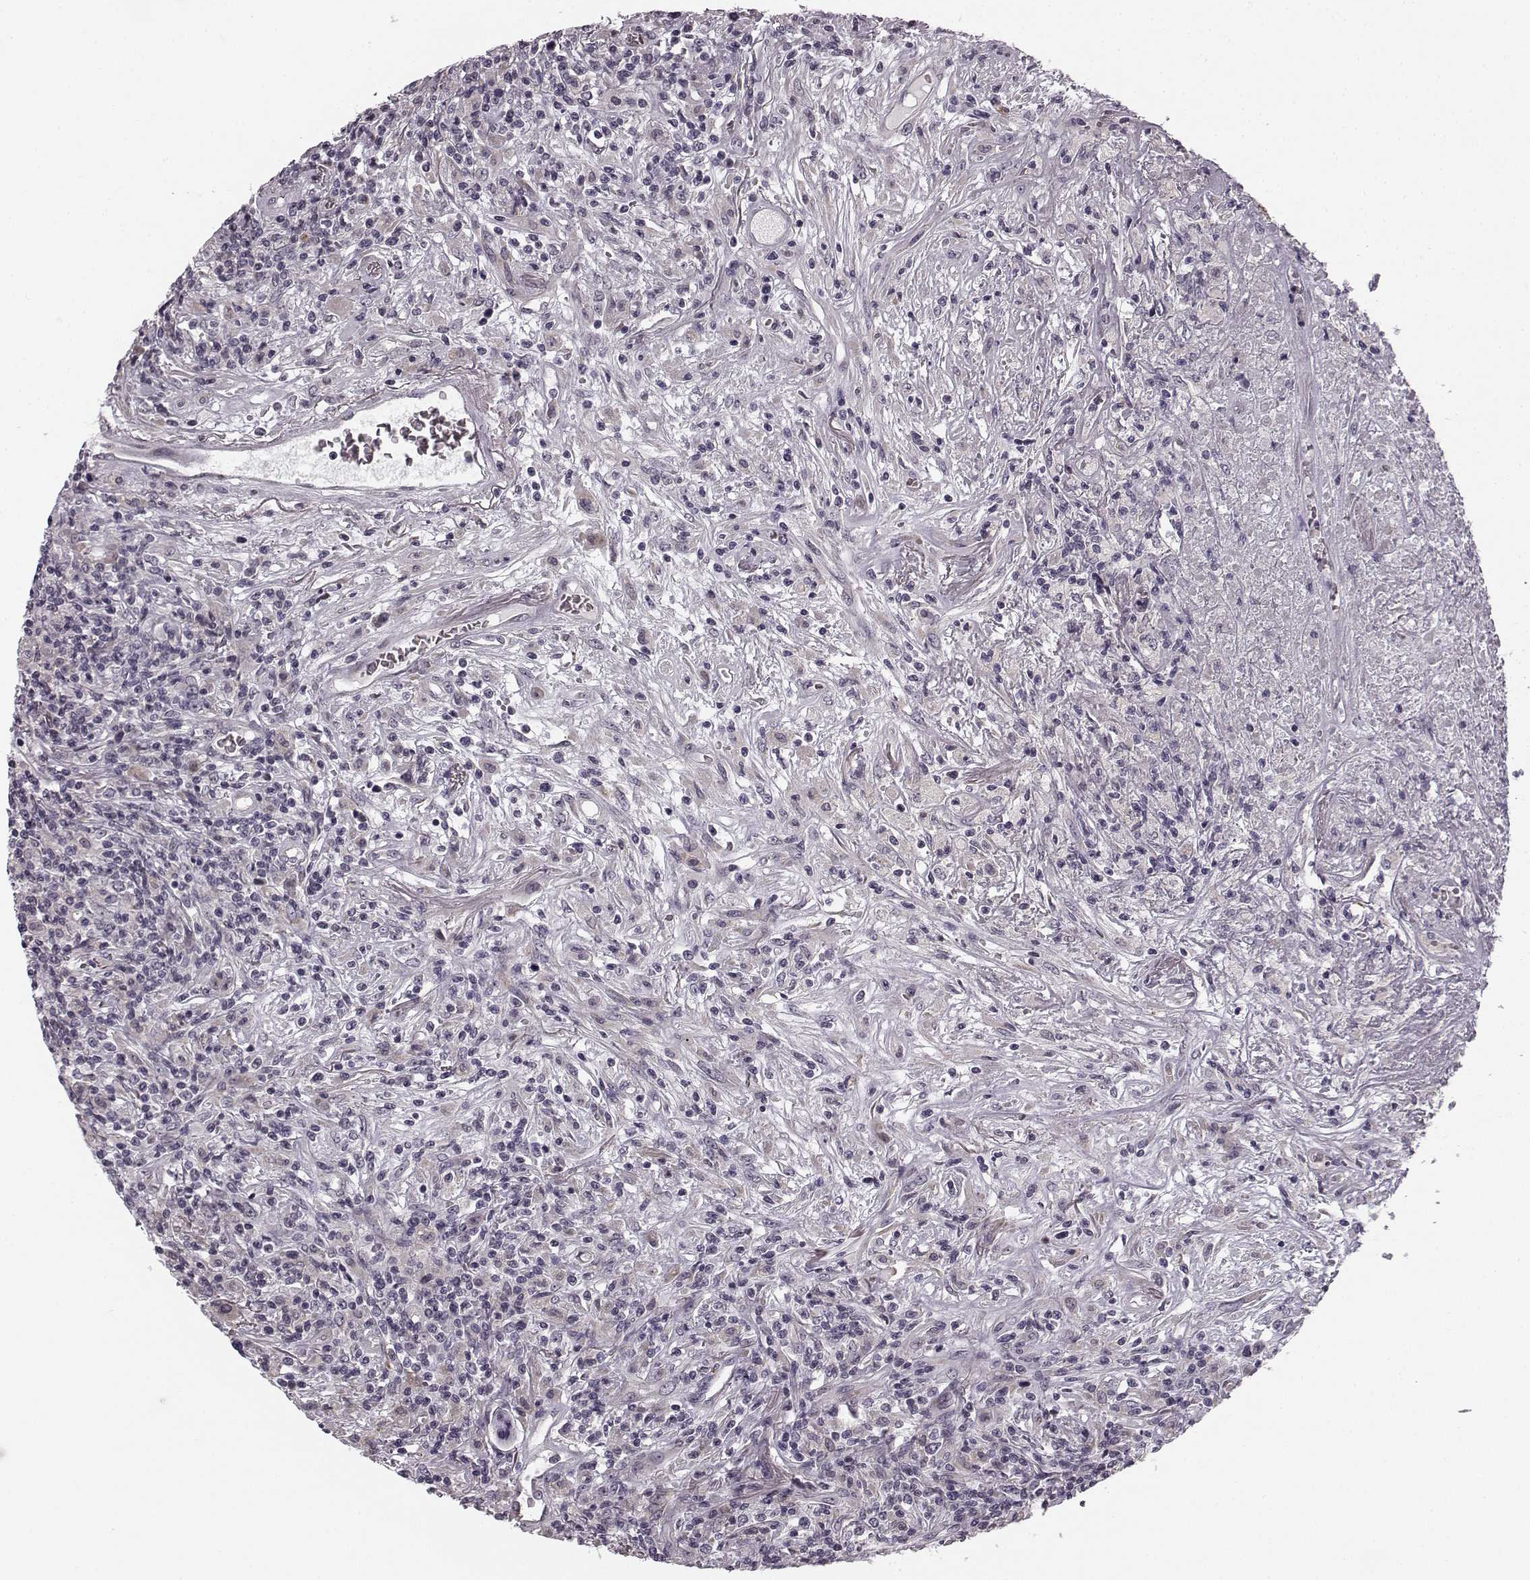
{"staining": {"intensity": "negative", "quantity": "none", "location": "none"}, "tissue": "lymphoma", "cell_type": "Tumor cells", "image_type": "cancer", "snomed": [{"axis": "morphology", "description": "Malignant lymphoma, non-Hodgkin's type, High grade"}, {"axis": "topography", "description": "Lung"}], "caption": "The micrograph exhibits no staining of tumor cells in malignant lymphoma, non-Hodgkin's type (high-grade). (Immunohistochemistry (ihc), brightfield microscopy, high magnification).", "gene": "FAM234B", "patient": {"sex": "male", "age": 79}}